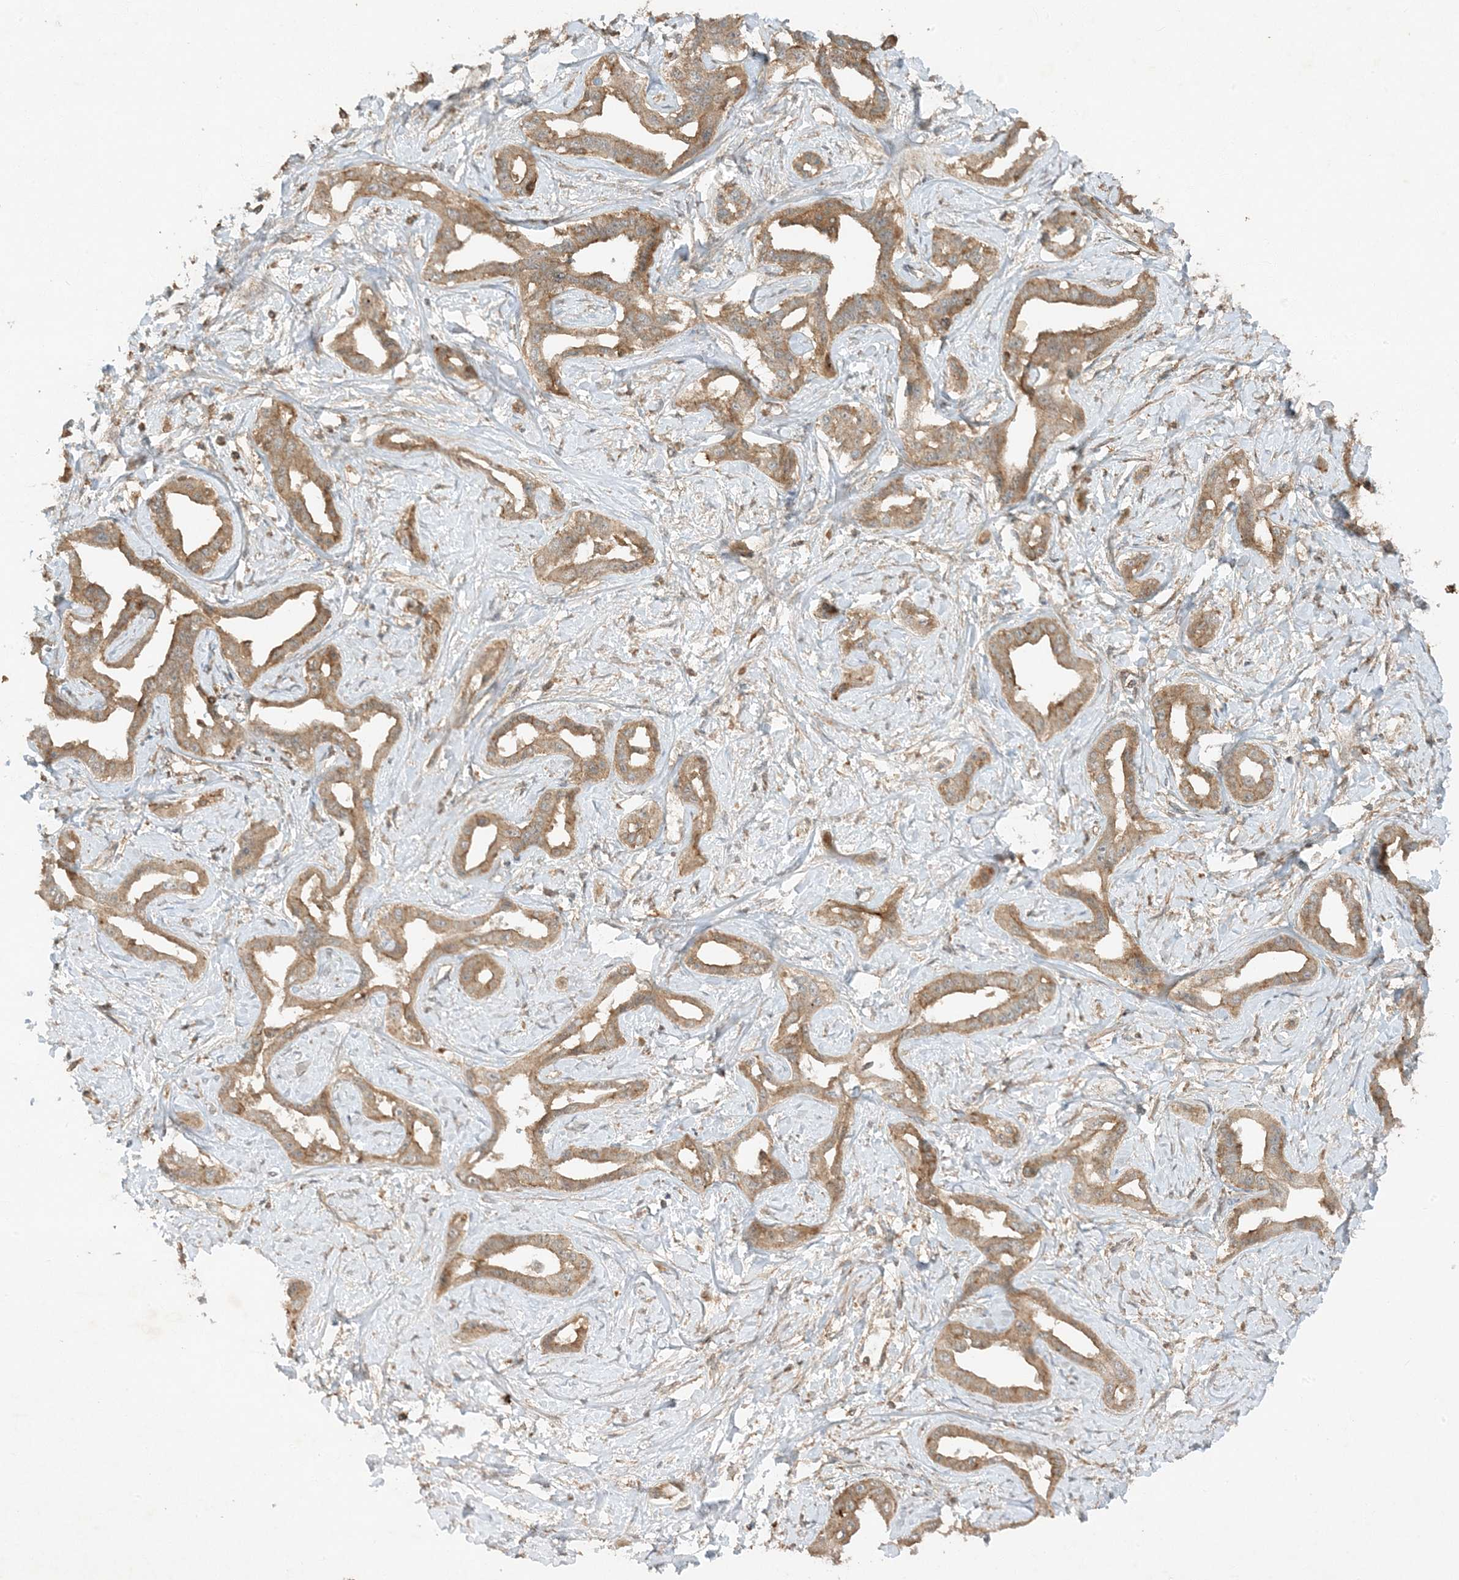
{"staining": {"intensity": "weak", "quantity": ">75%", "location": "cytoplasmic/membranous"}, "tissue": "liver cancer", "cell_type": "Tumor cells", "image_type": "cancer", "snomed": [{"axis": "morphology", "description": "Cholangiocarcinoma"}, {"axis": "topography", "description": "Liver"}], "caption": "IHC (DAB (3,3'-diaminobenzidine)) staining of human liver cholangiocarcinoma demonstrates weak cytoplasmic/membranous protein positivity in about >75% of tumor cells.", "gene": "XRN1", "patient": {"sex": "male", "age": 59}}